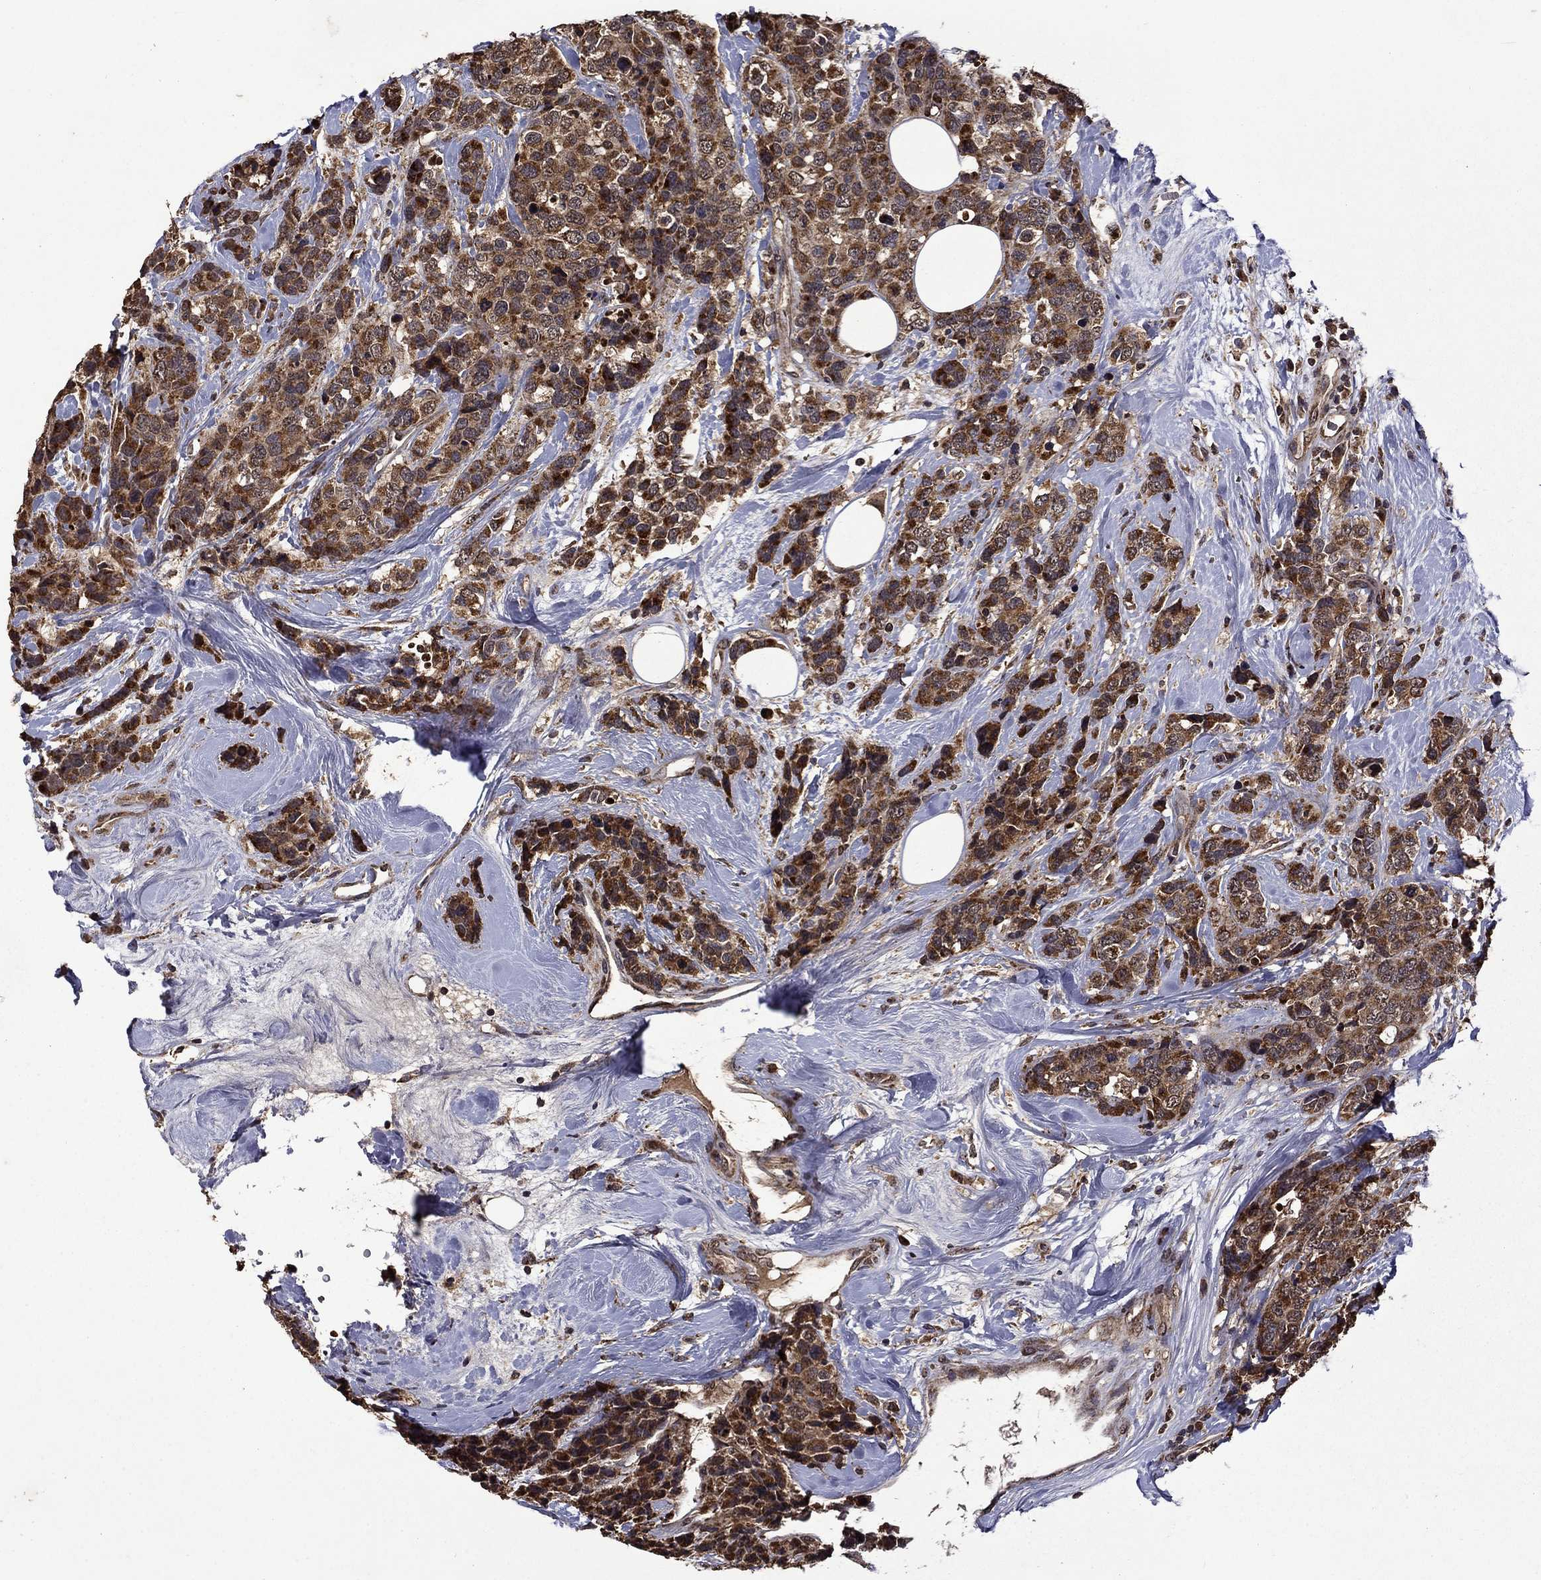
{"staining": {"intensity": "strong", "quantity": ">75%", "location": "cytoplasmic/membranous"}, "tissue": "breast cancer", "cell_type": "Tumor cells", "image_type": "cancer", "snomed": [{"axis": "morphology", "description": "Lobular carcinoma"}, {"axis": "topography", "description": "Breast"}], "caption": "The histopathology image exhibits a brown stain indicating the presence of a protein in the cytoplasmic/membranous of tumor cells in breast cancer (lobular carcinoma). The staining was performed using DAB to visualize the protein expression in brown, while the nuclei were stained in blue with hematoxylin (Magnification: 20x).", "gene": "ITM2B", "patient": {"sex": "female", "age": 59}}